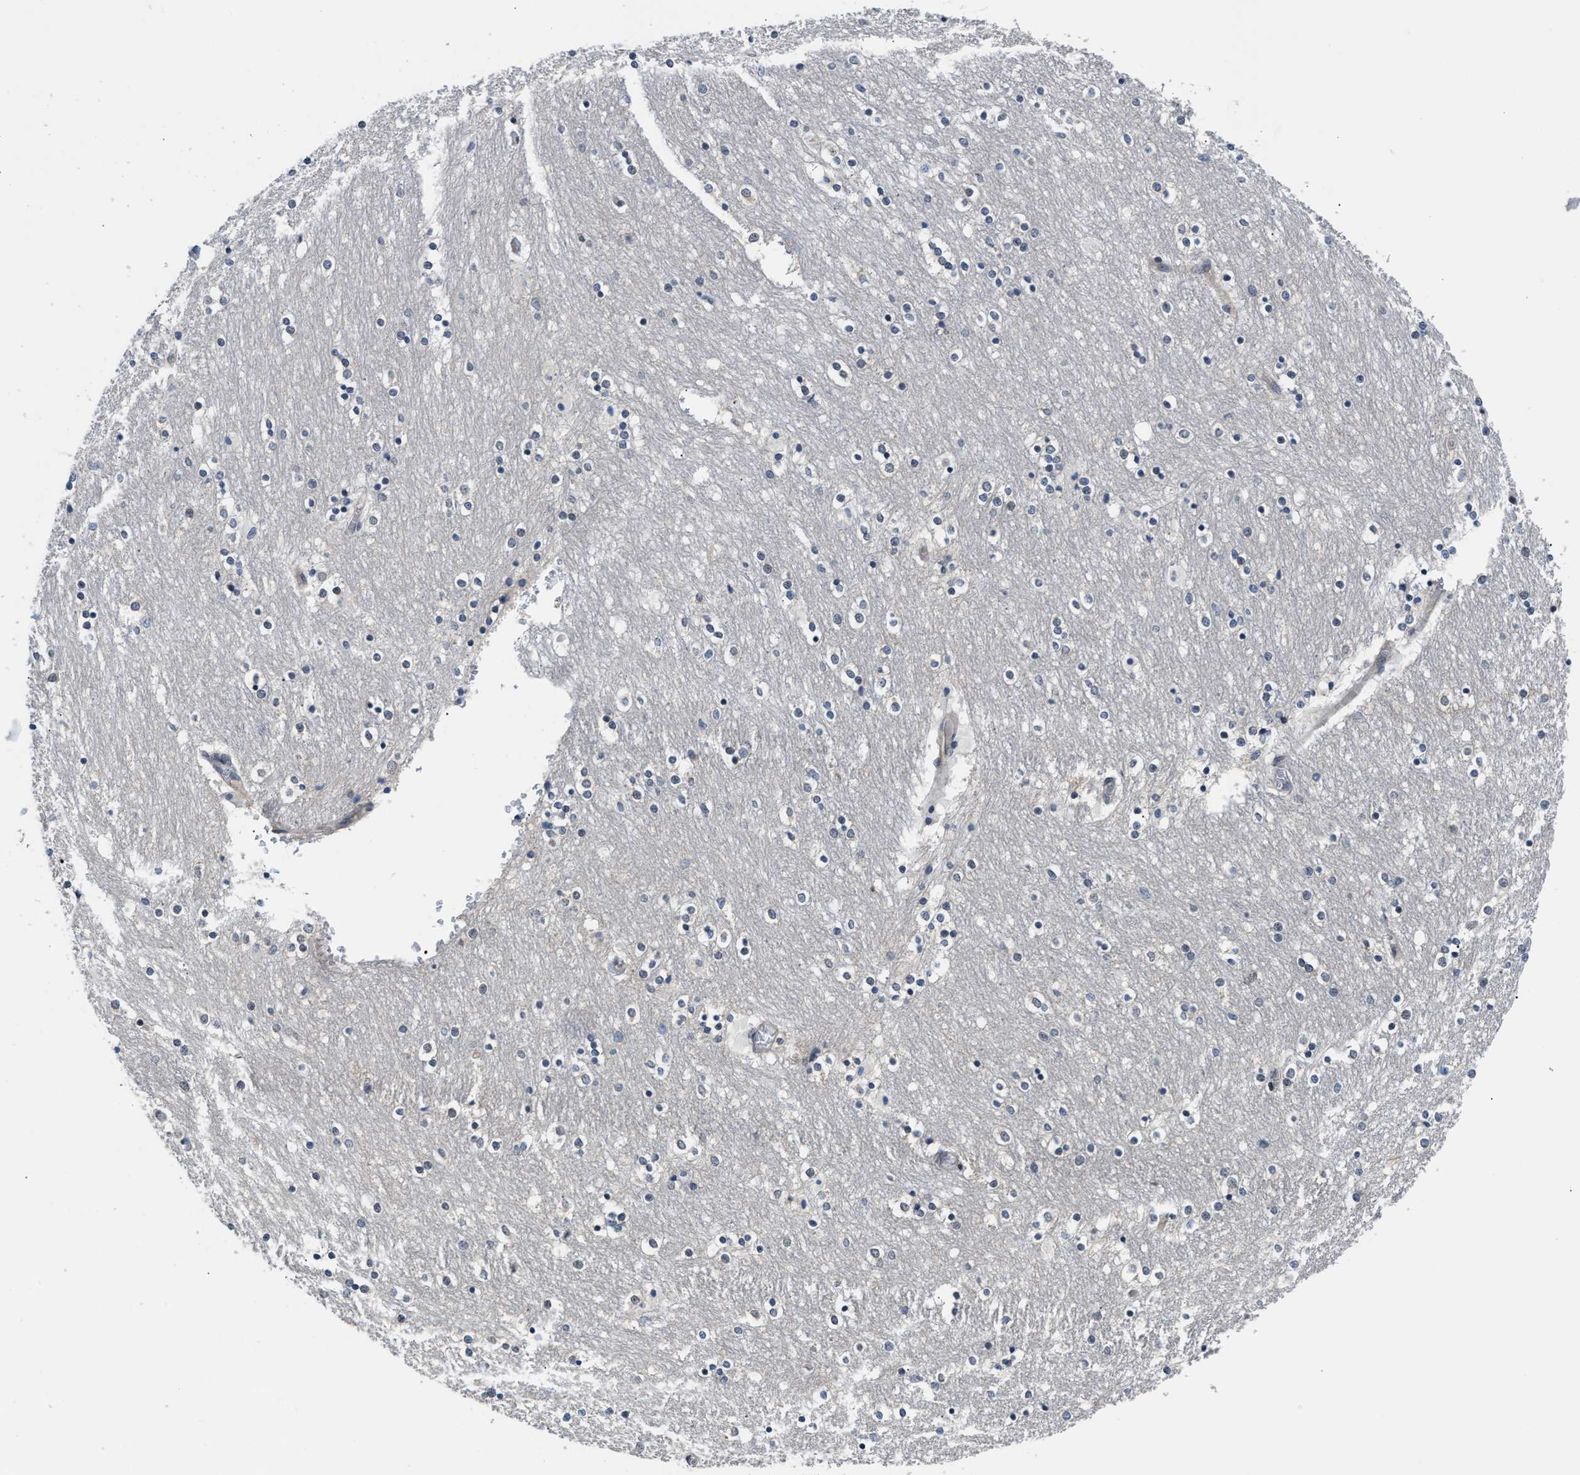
{"staining": {"intensity": "negative", "quantity": "none", "location": "none"}, "tissue": "caudate", "cell_type": "Glial cells", "image_type": "normal", "snomed": [{"axis": "morphology", "description": "Normal tissue, NOS"}, {"axis": "topography", "description": "Lateral ventricle wall"}], "caption": "Protein analysis of normal caudate demonstrates no significant staining in glial cells.", "gene": "PPM1H", "patient": {"sex": "female", "age": 54}}